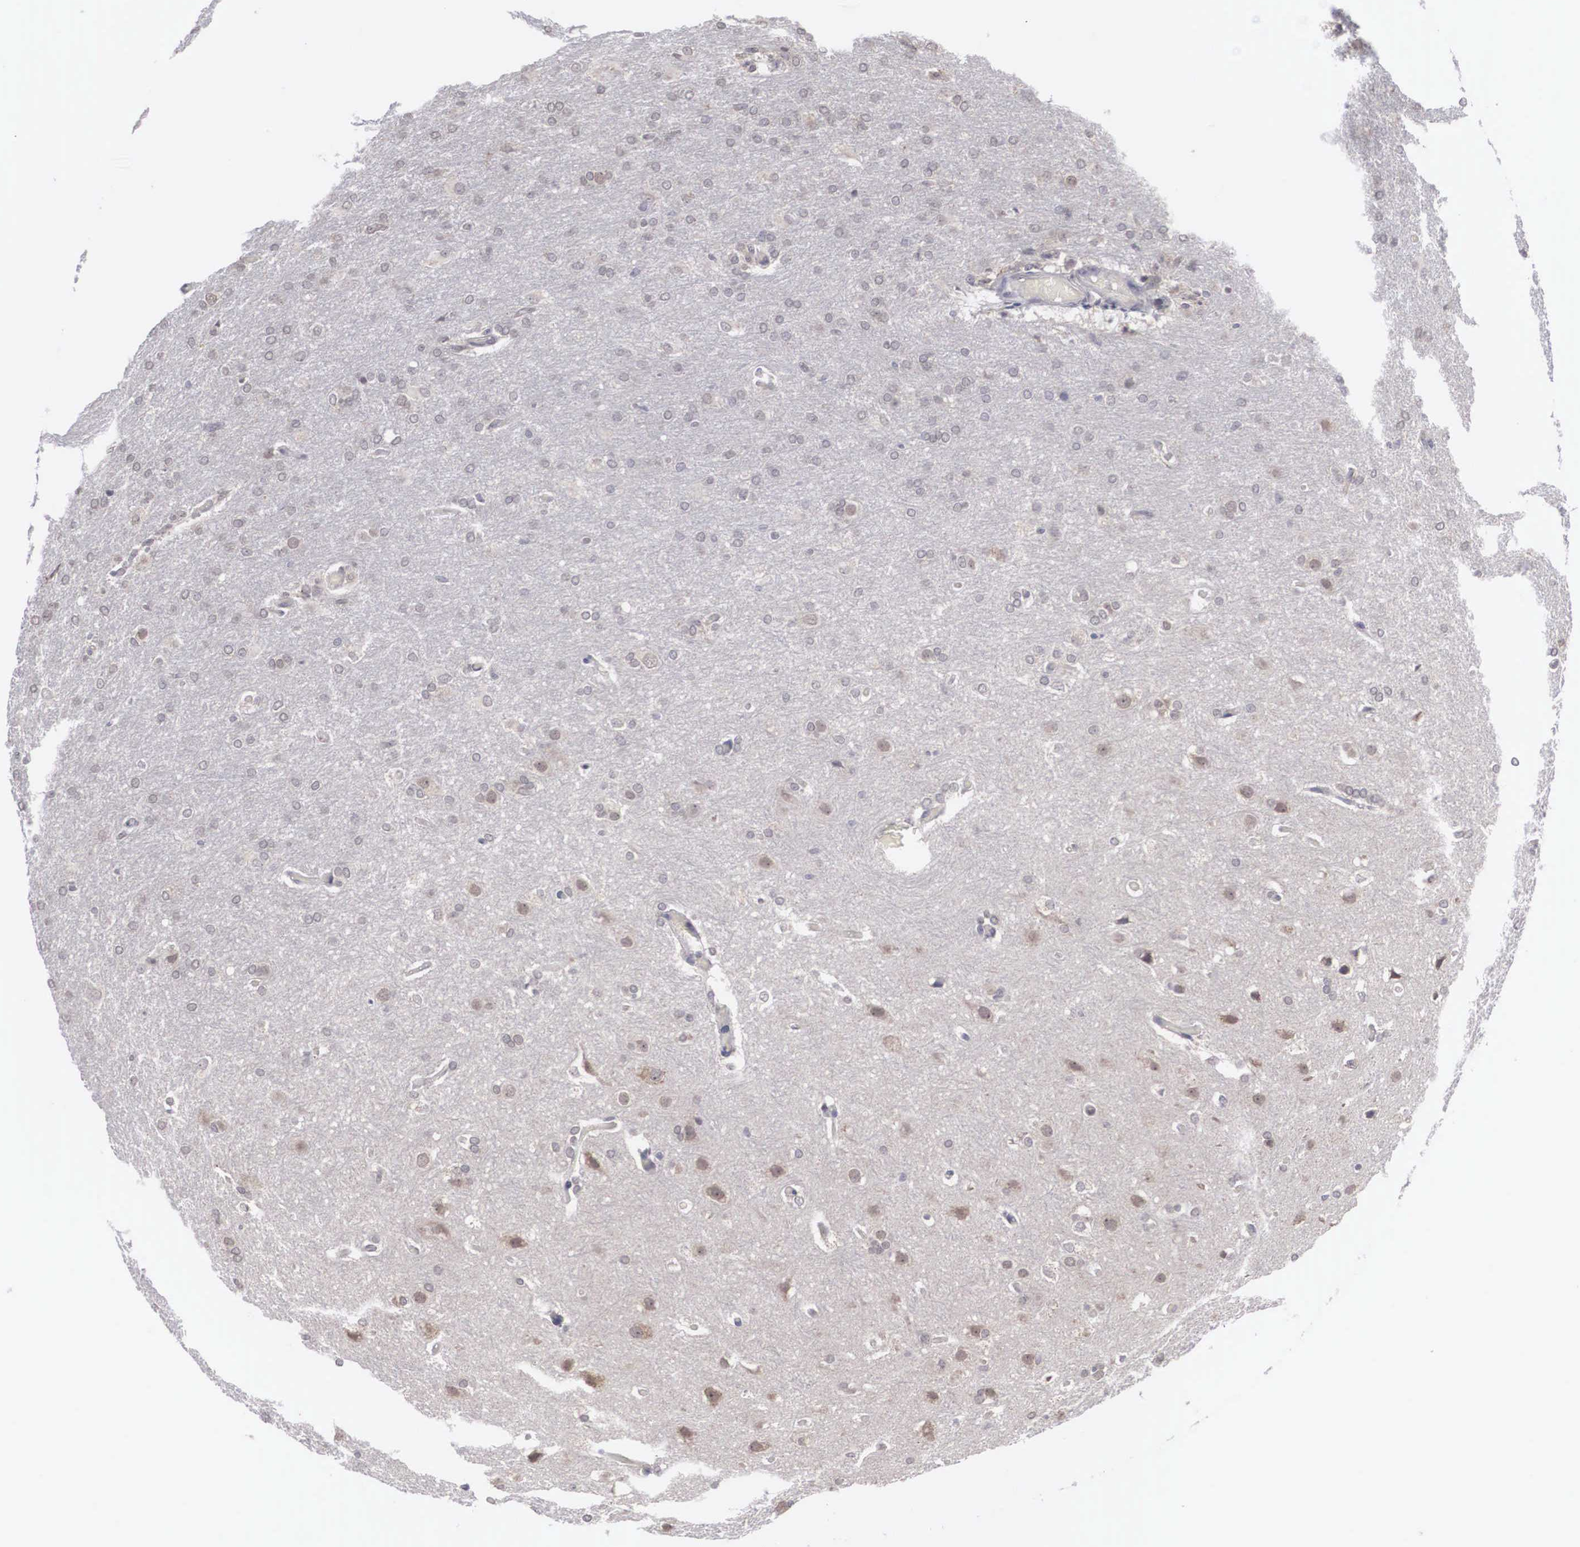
{"staining": {"intensity": "negative", "quantity": "none", "location": "none"}, "tissue": "glioma", "cell_type": "Tumor cells", "image_type": "cancer", "snomed": [{"axis": "morphology", "description": "Glioma, malignant, High grade"}, {"axis": "topography", "description": "Brain"}], "caption": "DAB immunohistochemical staining of human glioma shows no significant expression in tumor cells. Nuclei are stained in blue.", "gene": "WDR89", "patient": {"sex": "male", "age": 68}}